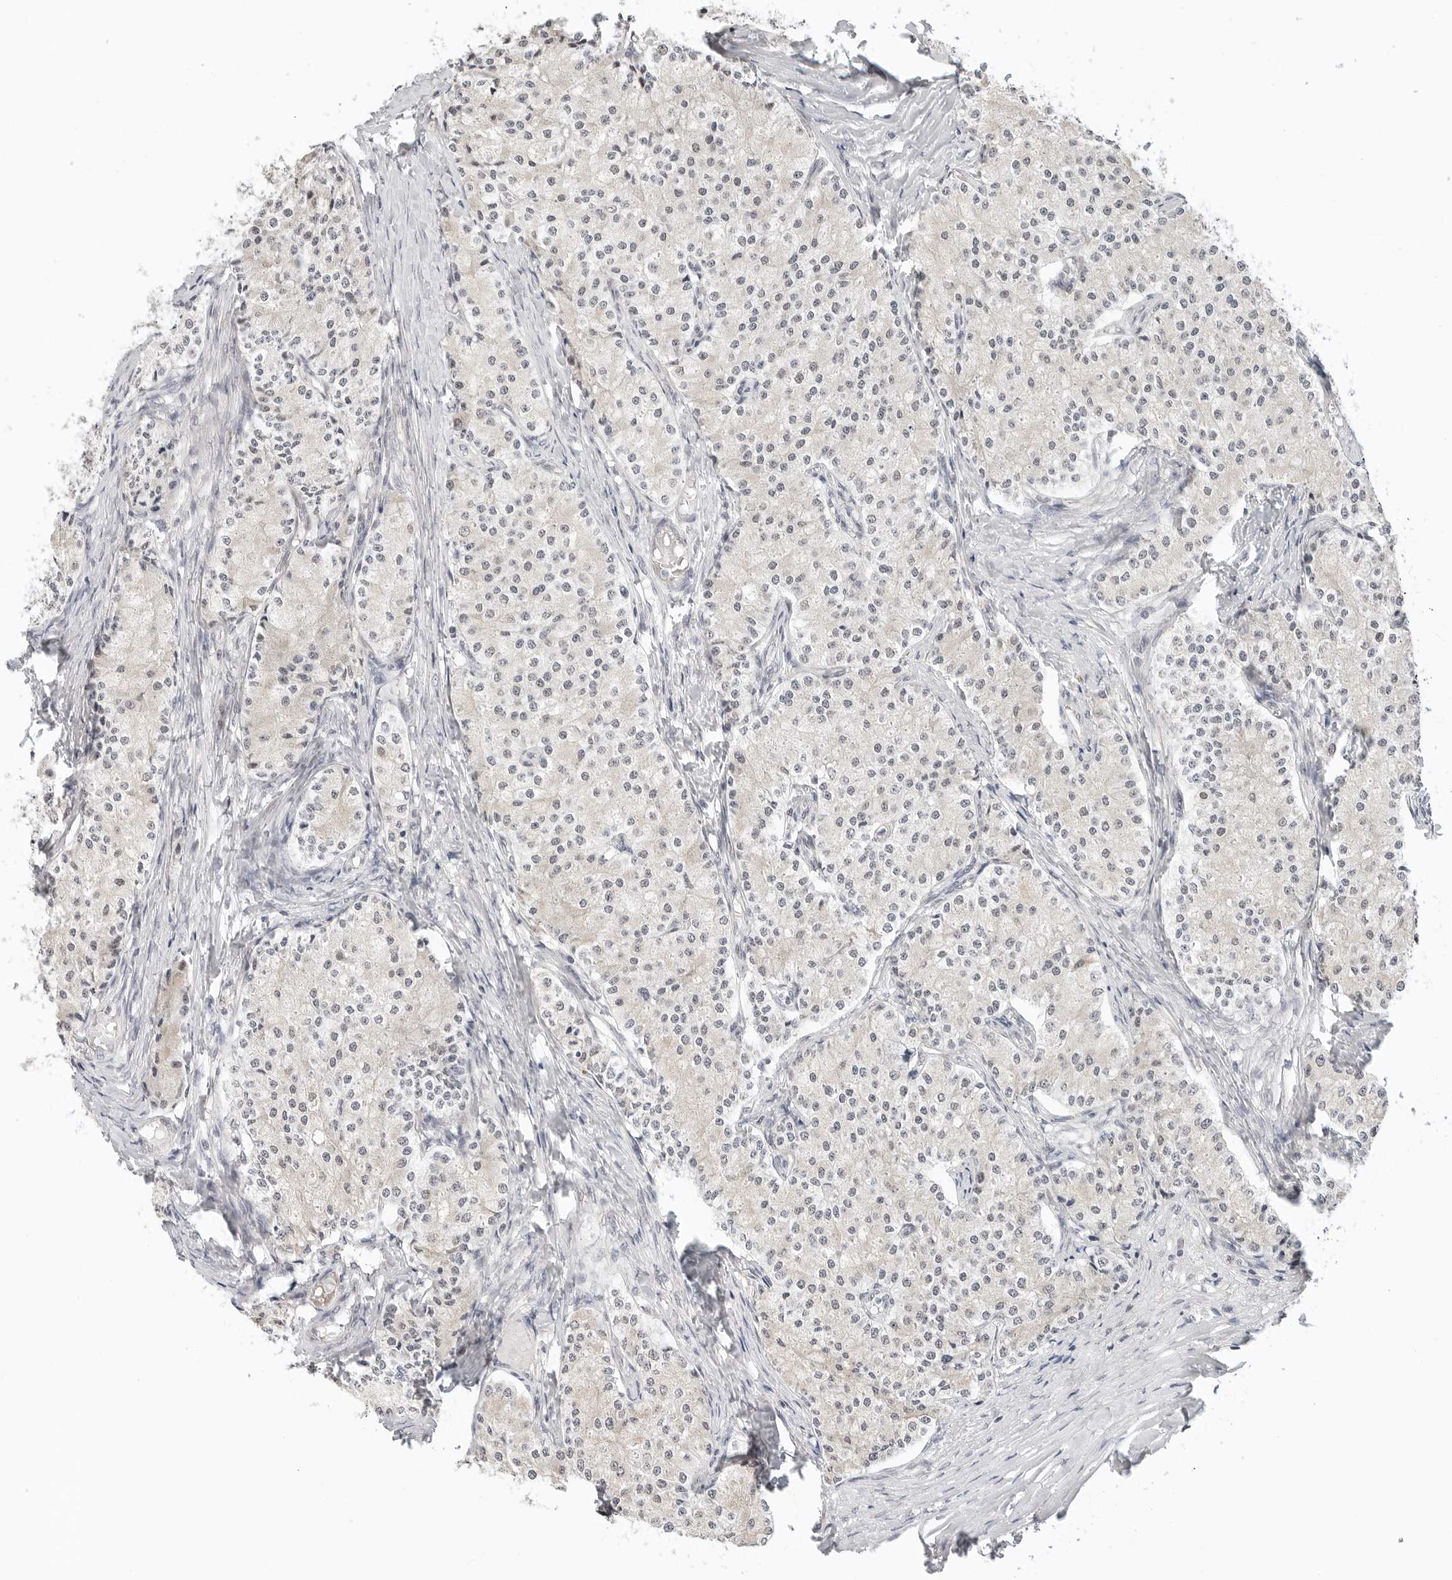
{"staining": {"intensity": "negative", "quantity": "none", "location": "none"}, "tissue": "carcinoid", "cell_type": "Tumor cells", "image_type": "cancer", "snomed": [{"axis": "morphology", "description": "Carcinoid, malignant, NOS"}, {"axis": "topography", "description": "Colon"}], "caption": "Tumor cells are negative for protein expression in human carcinoid (malignant). (IHC, brightfield microscopy, high magnification).", "gene": "TSEN2", "patient": {"sex": "female", "age": 52}}